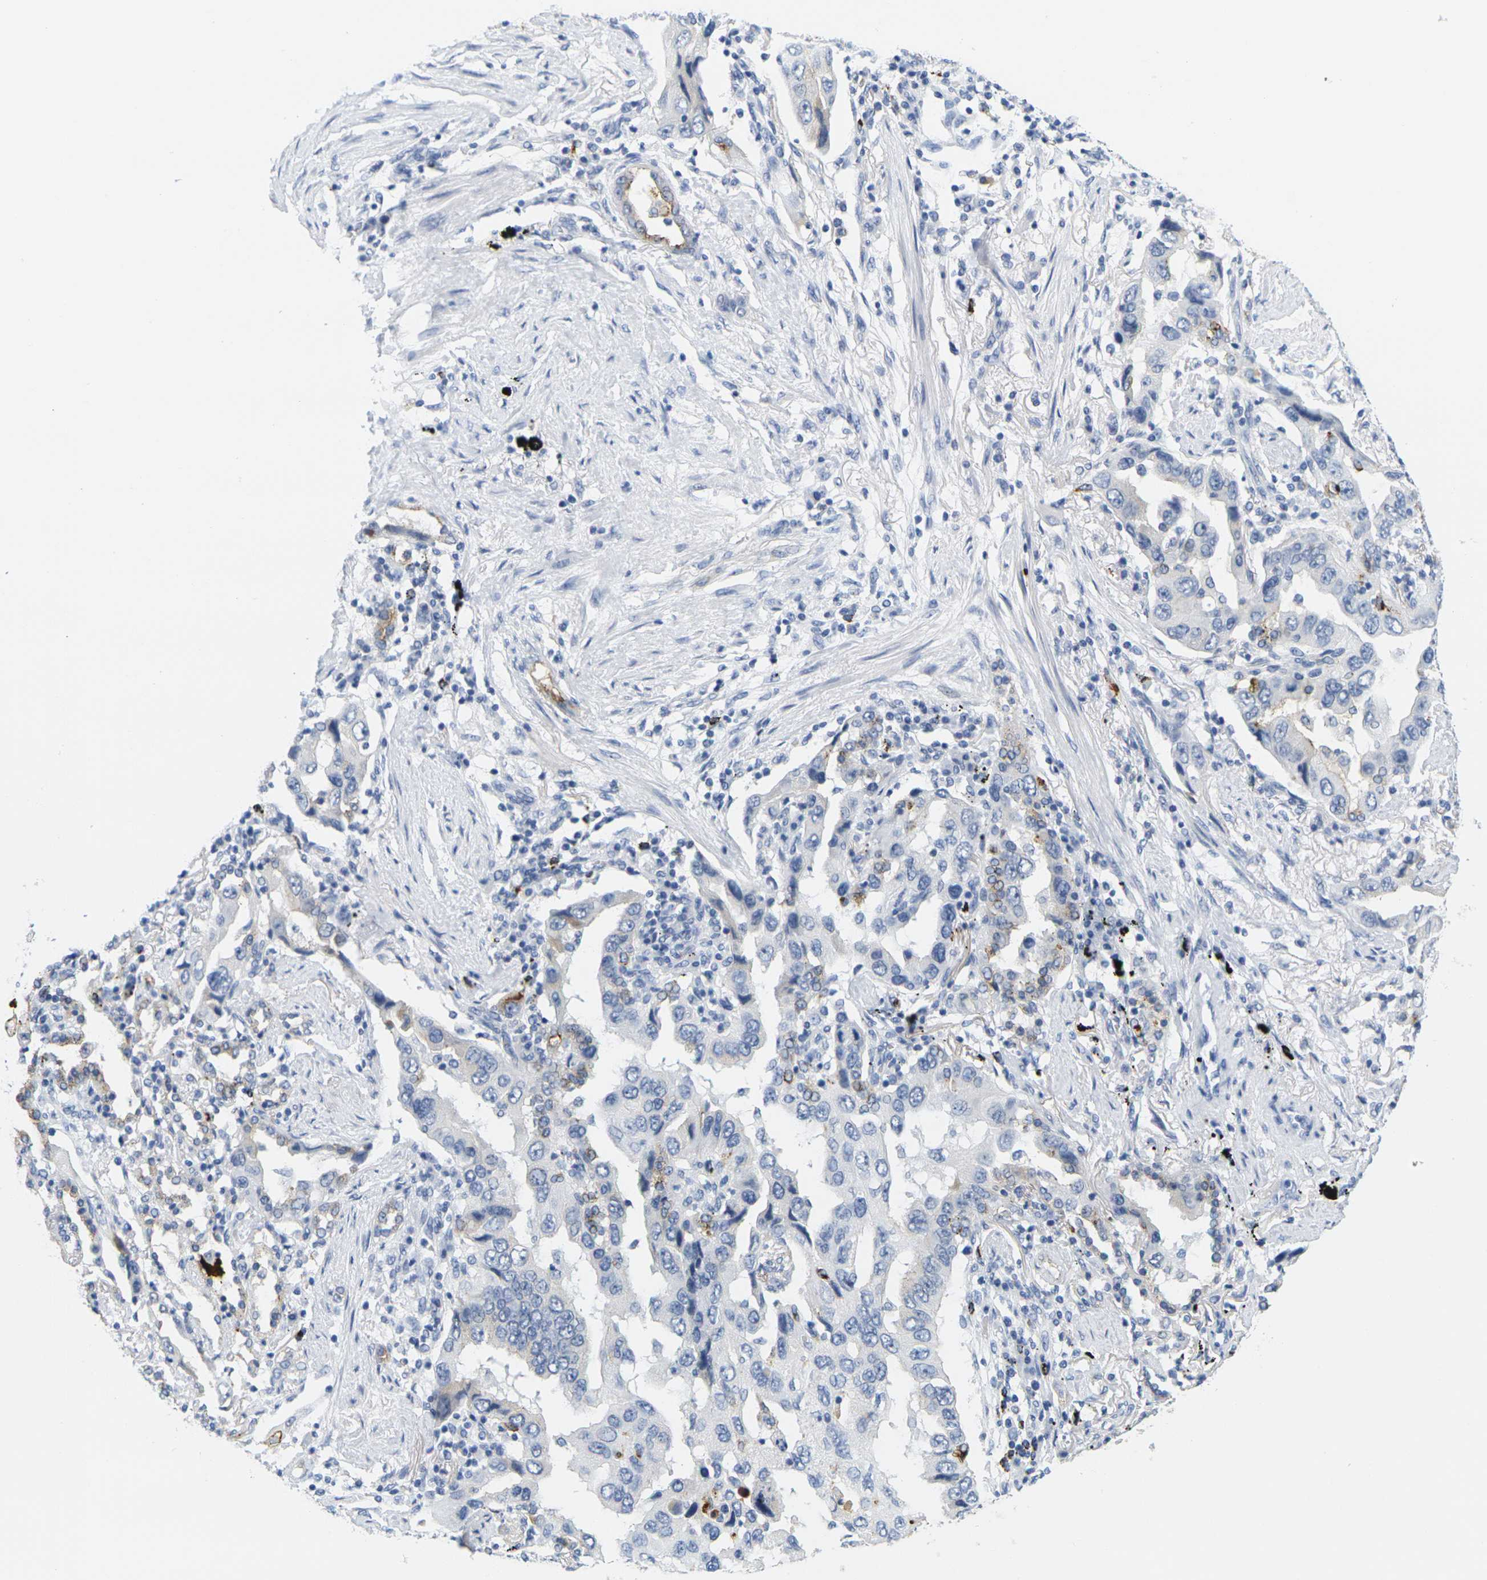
{"staining": {"intensity": "moderate", "quantity": "<25%", "location": "cytoplasmic/membranous"}, "tissue": "lung cancer", "cell_type": "Tumor cells", "image_type": "cancer", "snomed": [{"axis": "morphology", "description": "Adenocarcinoma, NOS"}, {"axis": "topography", "description": "Lung"}], "caption": "Protein expression analysis of adenocarcinoma (lung) displays moderate cytoplasmic/membranous staining in about <25% of tumor cells. The staining was performed using DAB to visualize the protein expression in brown, while the nuclei were stained in blue with hematoxylin (Magnification: 20x).", "gene": "HLA-DOB", "patient": {"sex": "female", "age": 65}}